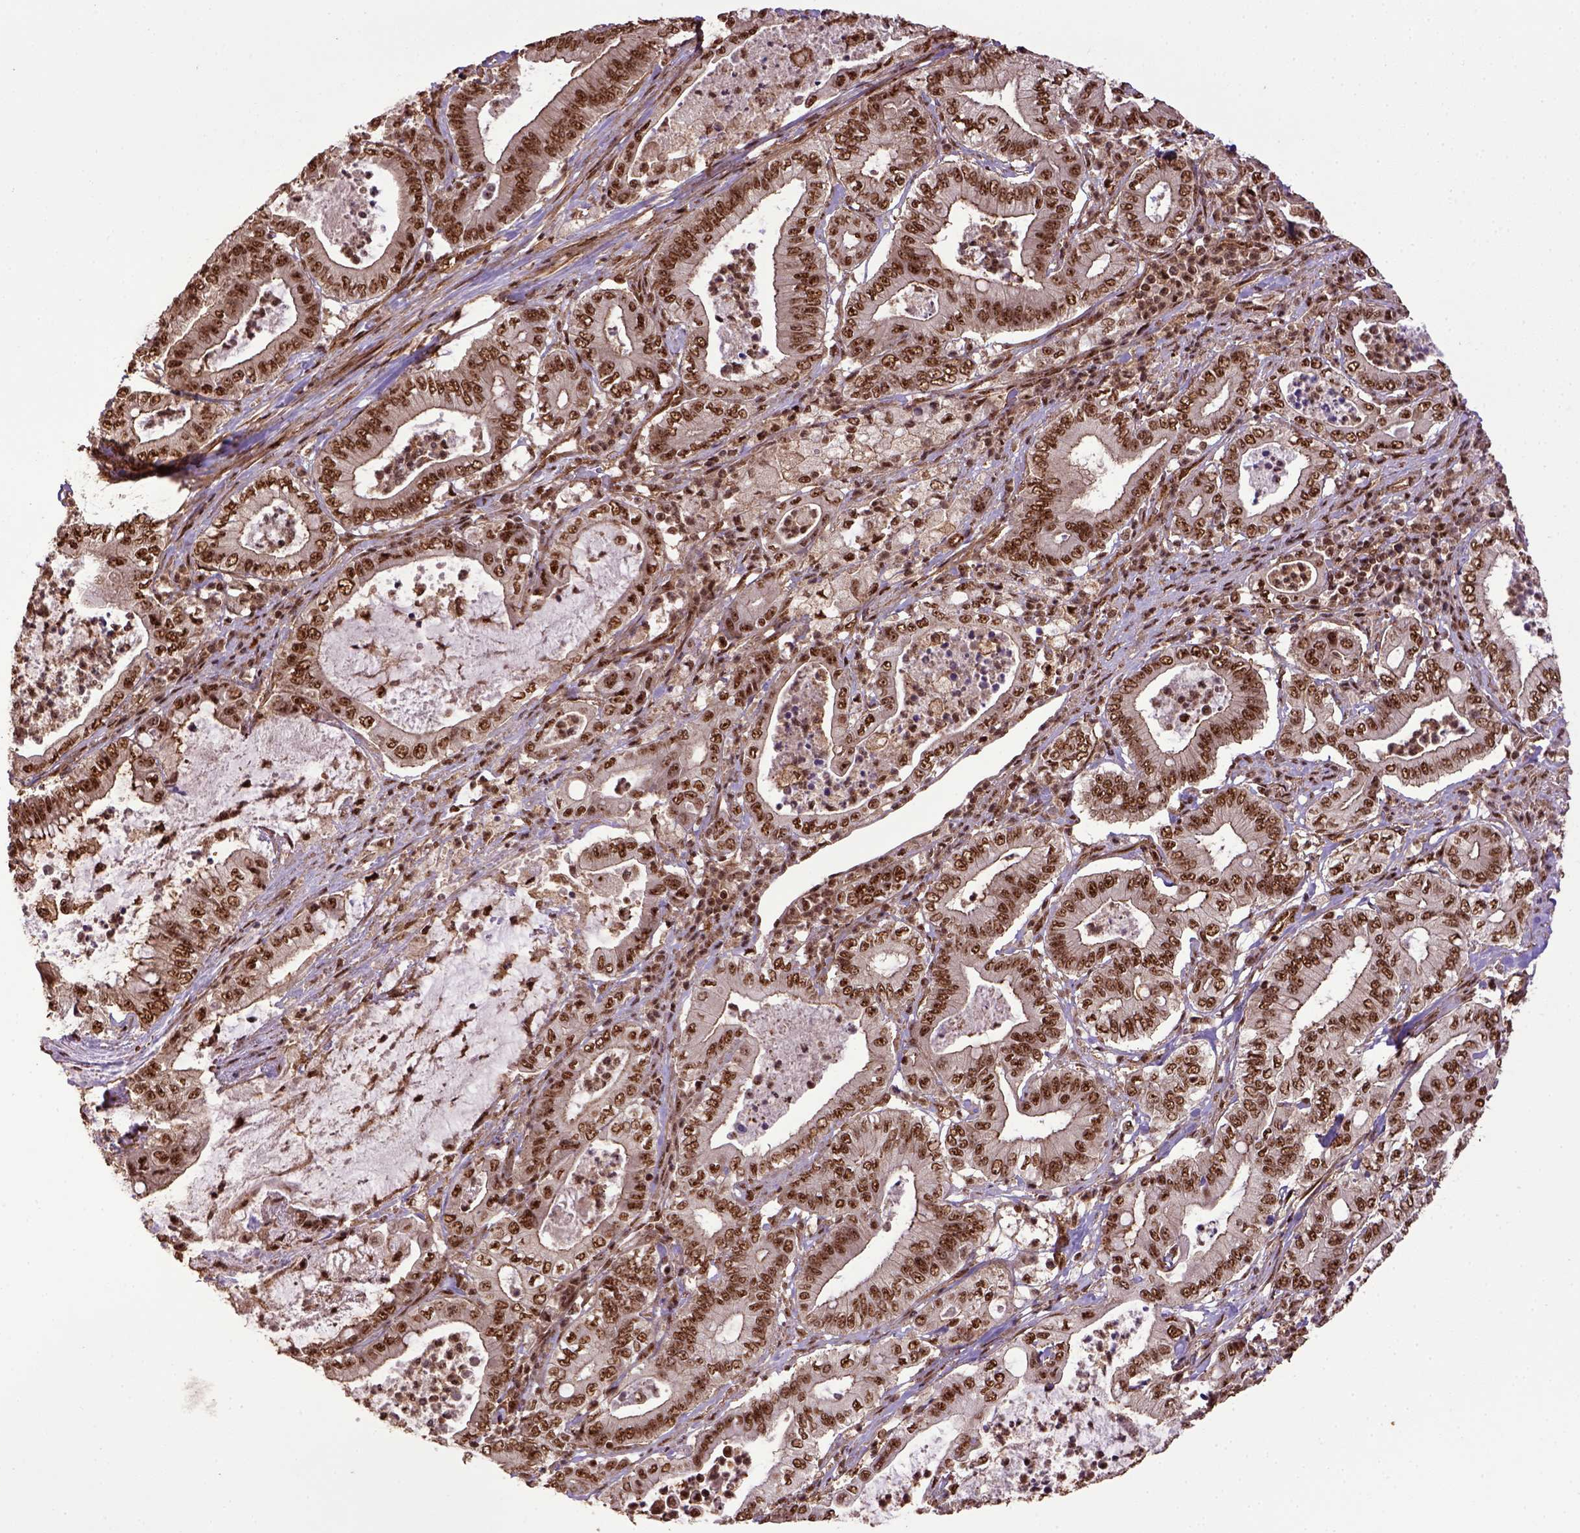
{"staining": {"intensity": "moderate", "quantity": ">75%", "location": "nuclear"}, "tissue": "pancreatic cancer", "cell_type": "Tumor cells", "image_type": "cancer", "snomed": [{"axis": "morphology", "description": "Adenocarcinoma, NOS"}, {"axis": "topography", "description": "Pancreas"}], "caption": "Moderate nuclear protein expression is appreciated in approximately >75% of tumor cells in pancreatic cancer (adenocarcinoma). The staining was performed using DAB (3,3'-diaminobenzidine), with brown indicating positive protein expression. Nuclei are stained blue with hematoxylin.", "gene": "PPIG", "patient": {"sex": "male", "age": 71}}